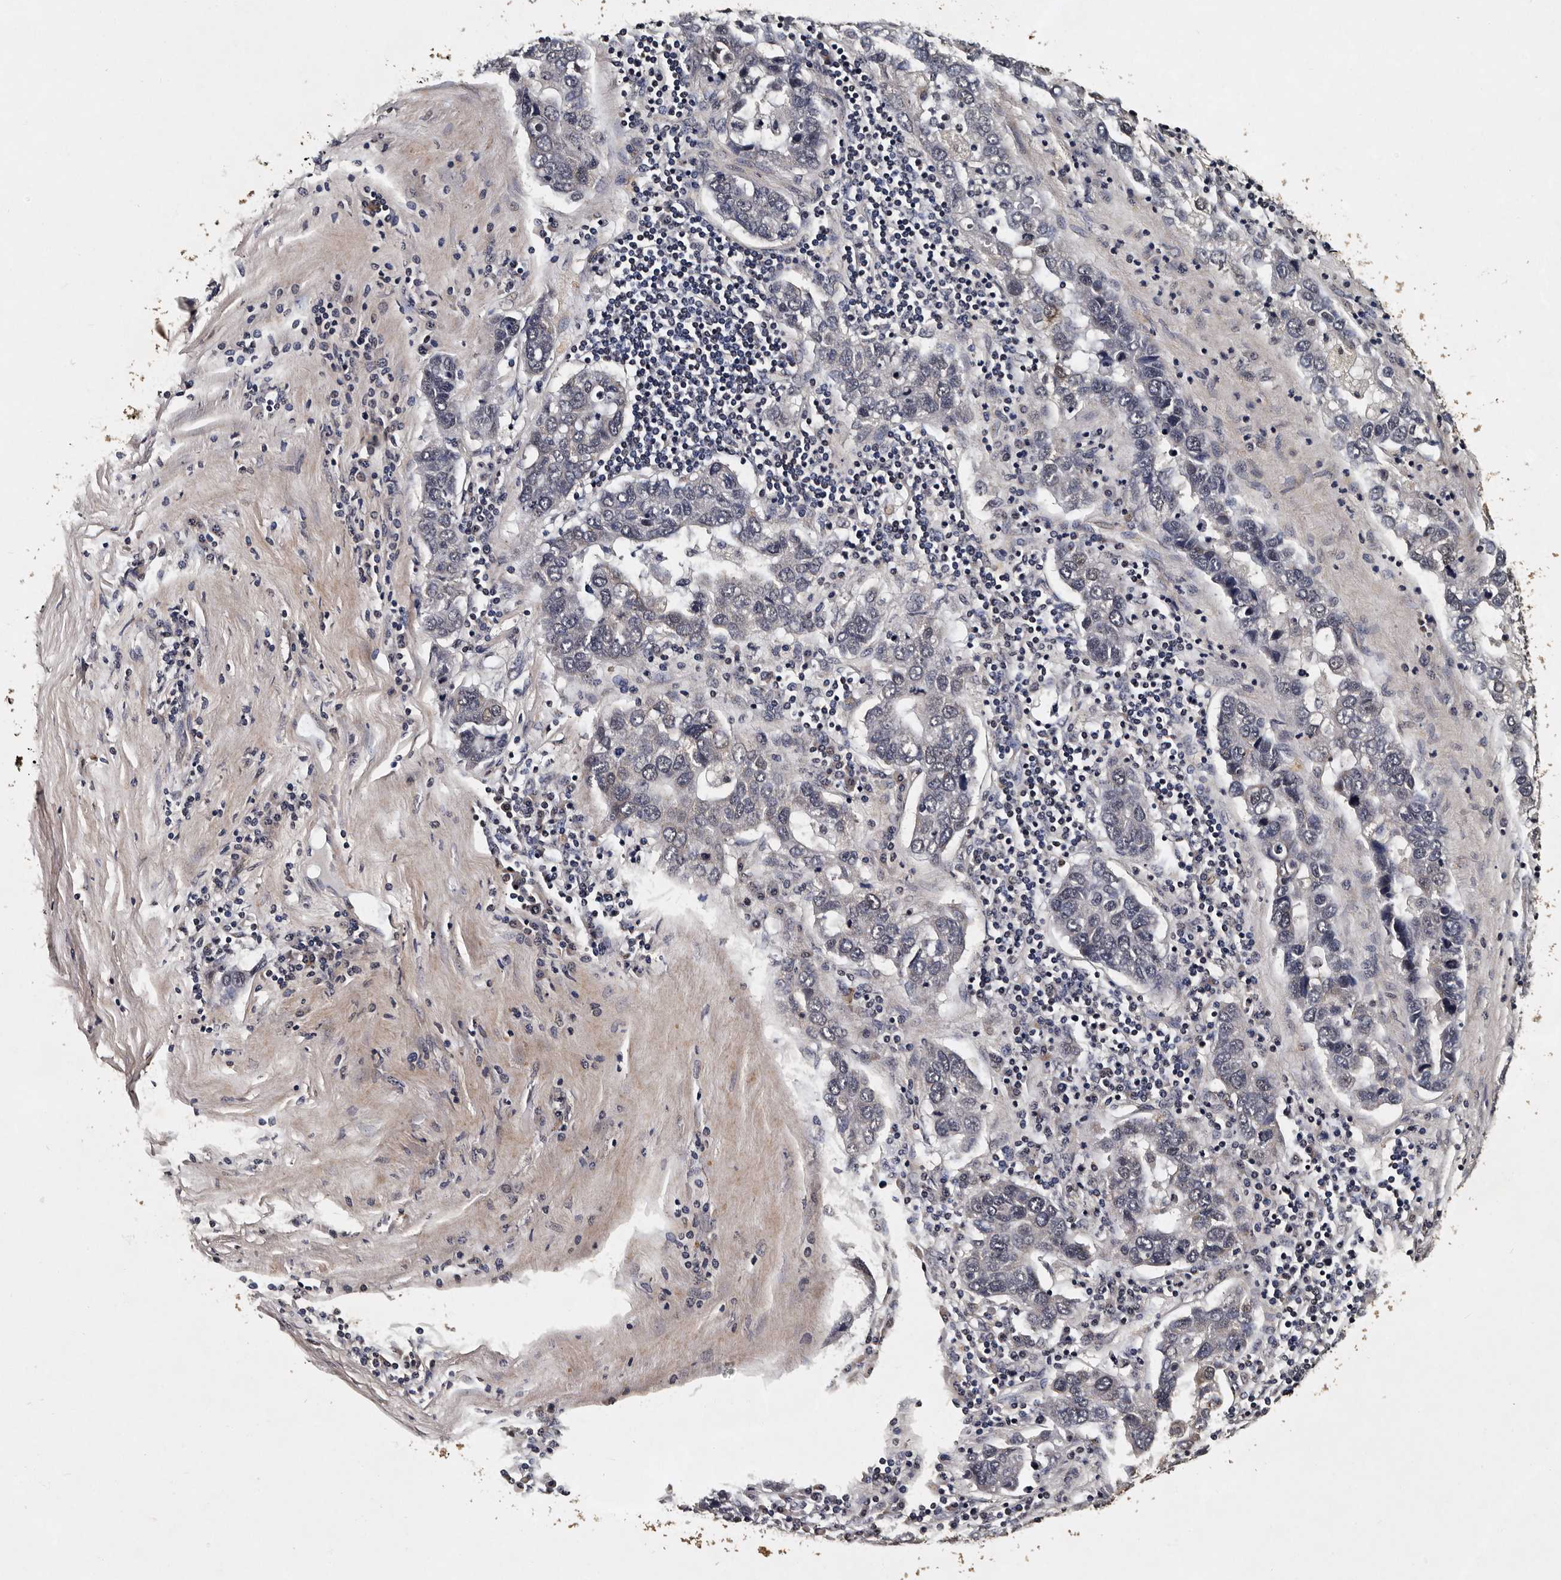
{"staining": {"intensity": "negative", "quantity": "none", "location": "none"}, "tissue": "pancreatic cancer", "cell_type": "Tumor cells", "image_type": "cancer", "snomed": [{"axis": "morphology", "description": "Adenocarcinoma, NOS"}, {"axis": "topography", "description": "Pancreas"}], "caption": "Tumor cells show no significant protein positivity in pancreatic adenocarcinoma.", "gene": "CPNE3", "patient": {"sex": "female", "age": 61}}